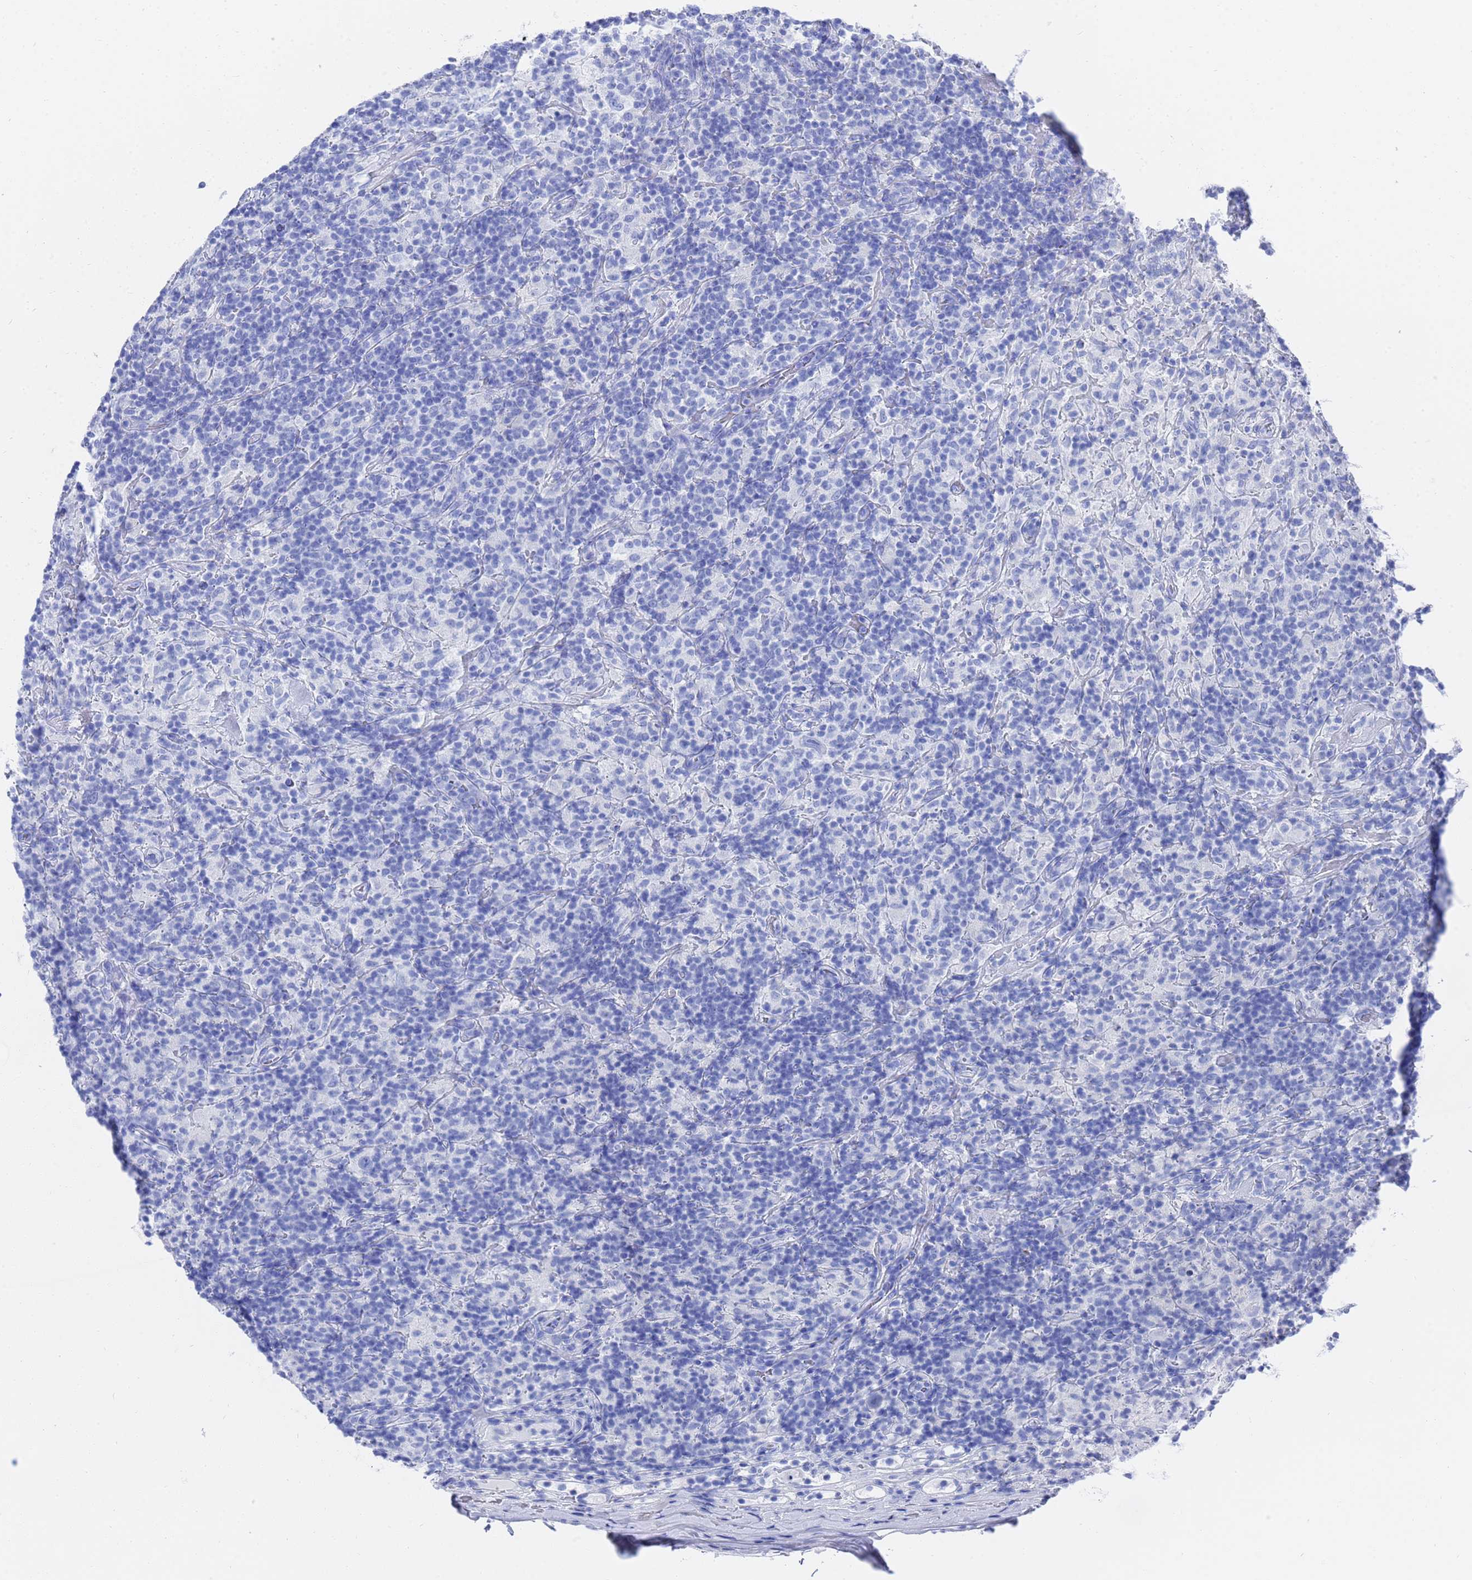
{"staining": {"intensity": "negative", "quantity": "none", "location": "none"}, "tissue": "lymphoma", "cell_type": "Tumor cells", "image_type": "cancer", "snomed": [{"axis": "morphology", "description": "Hodgkin's disease, NOS"}, {"axis": "topography", "description": "Lymph node"}], "caption": "This is a photomicrograph of immunohistochemistry (IHC) staining of Hodgkin's disease, which shows no staining in tumor cells.", "gene": "GGT1", "patient": {"sex": "male", "age": 70}}